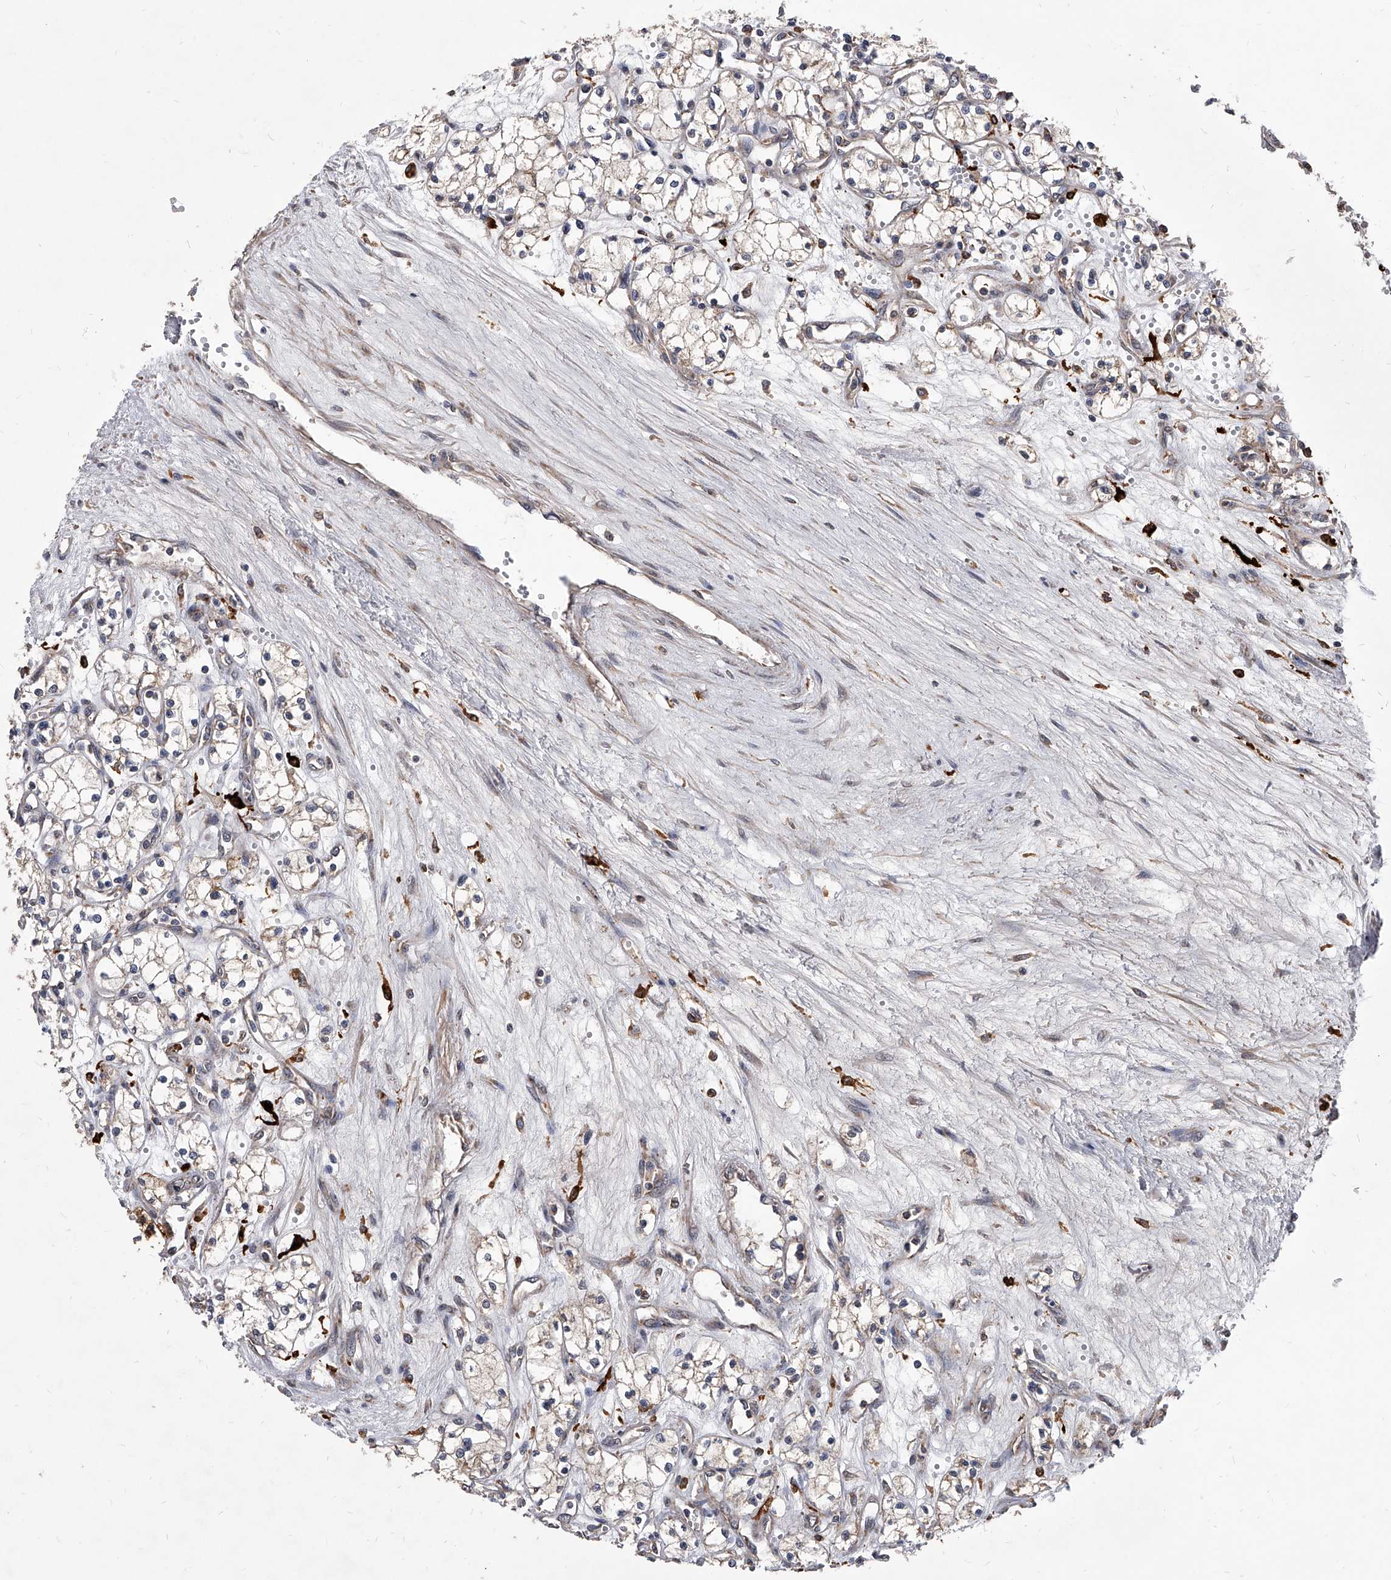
{"staining": {"intensity": "weak", "quantity": "25%-75%", "location": "cytoplasmic/membranous"}, "tissue": "renal cancer", "cell_type": "Tumor cells", "image_type": "cancer", "snomed": [{"axis": "morphology", "description": "Adenocarcinoma, NOS"}, {"axis": "topography", "description": "Kidney"}], "caption": "This image reveals immunohistochemistry staining of renal cancer, with low weak cytoplasmic/membranous positivity in approximately 25%-75% of tumor cells.", "gene": "SOBP", "patient": {"sex": "male", "age": 59}}